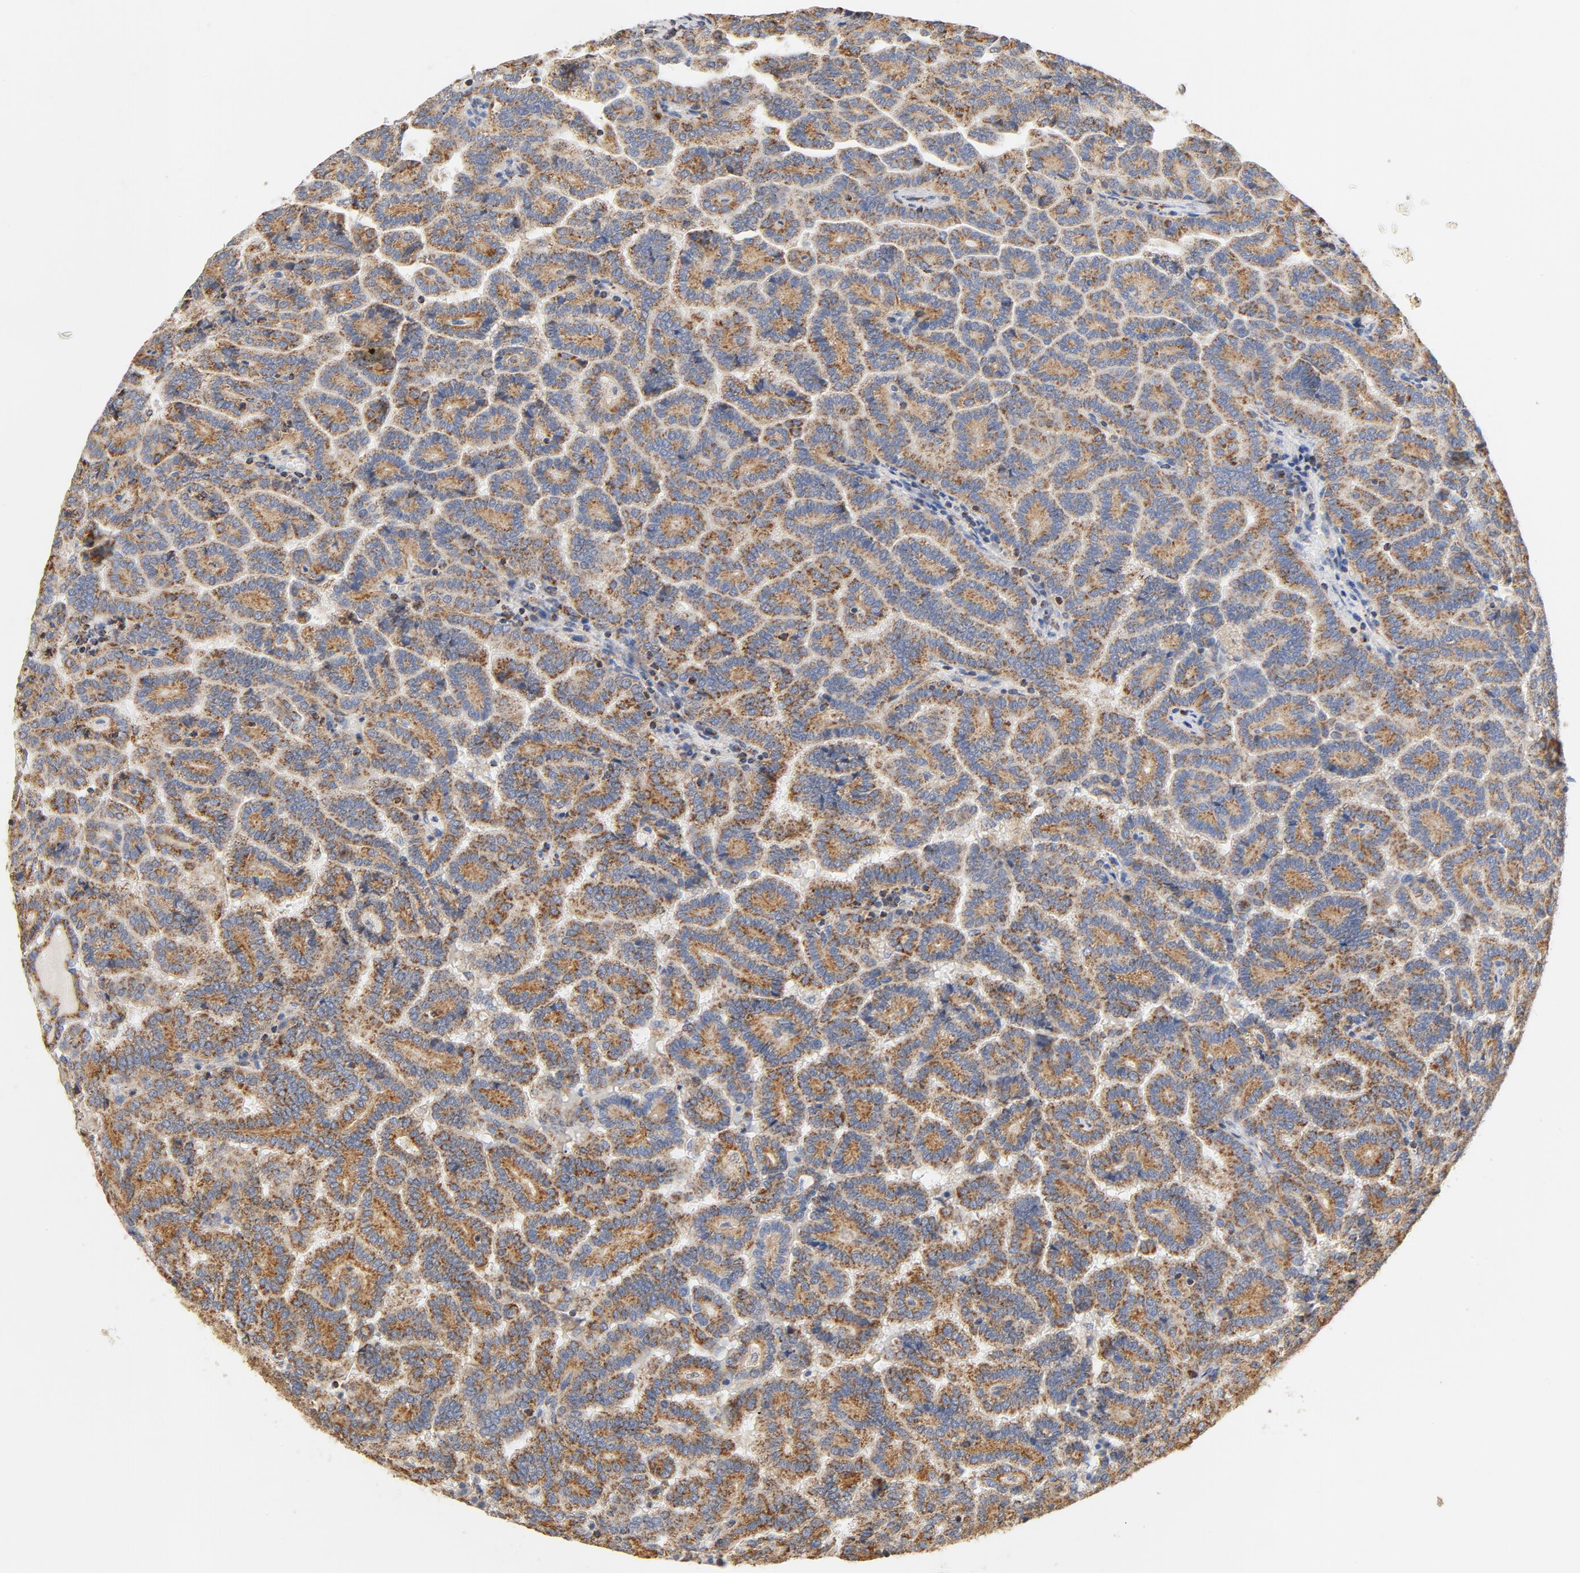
{"staining": {"intensity": "moderate", "quantity": ">75%", "location": "cytoplasmic/membranous"}, "tissue": "renal cancer", "cell_type": "Tumor cells", "image_type": "cancer", "snomed": [{"axis": "morphology", "description": "Adenocarcinoma, NOS"}, {"axis": "topography", "description": "Kidney"}], "caption": "Immunohistochemical staining of renal cancer (adenocarcinoma) shows medium levels of moderate cytoplasmic/membranous protein expression in about >75% of tumor cells.", "gene": "COX4I1", "patient": {"sex": "male", "age": 61}}